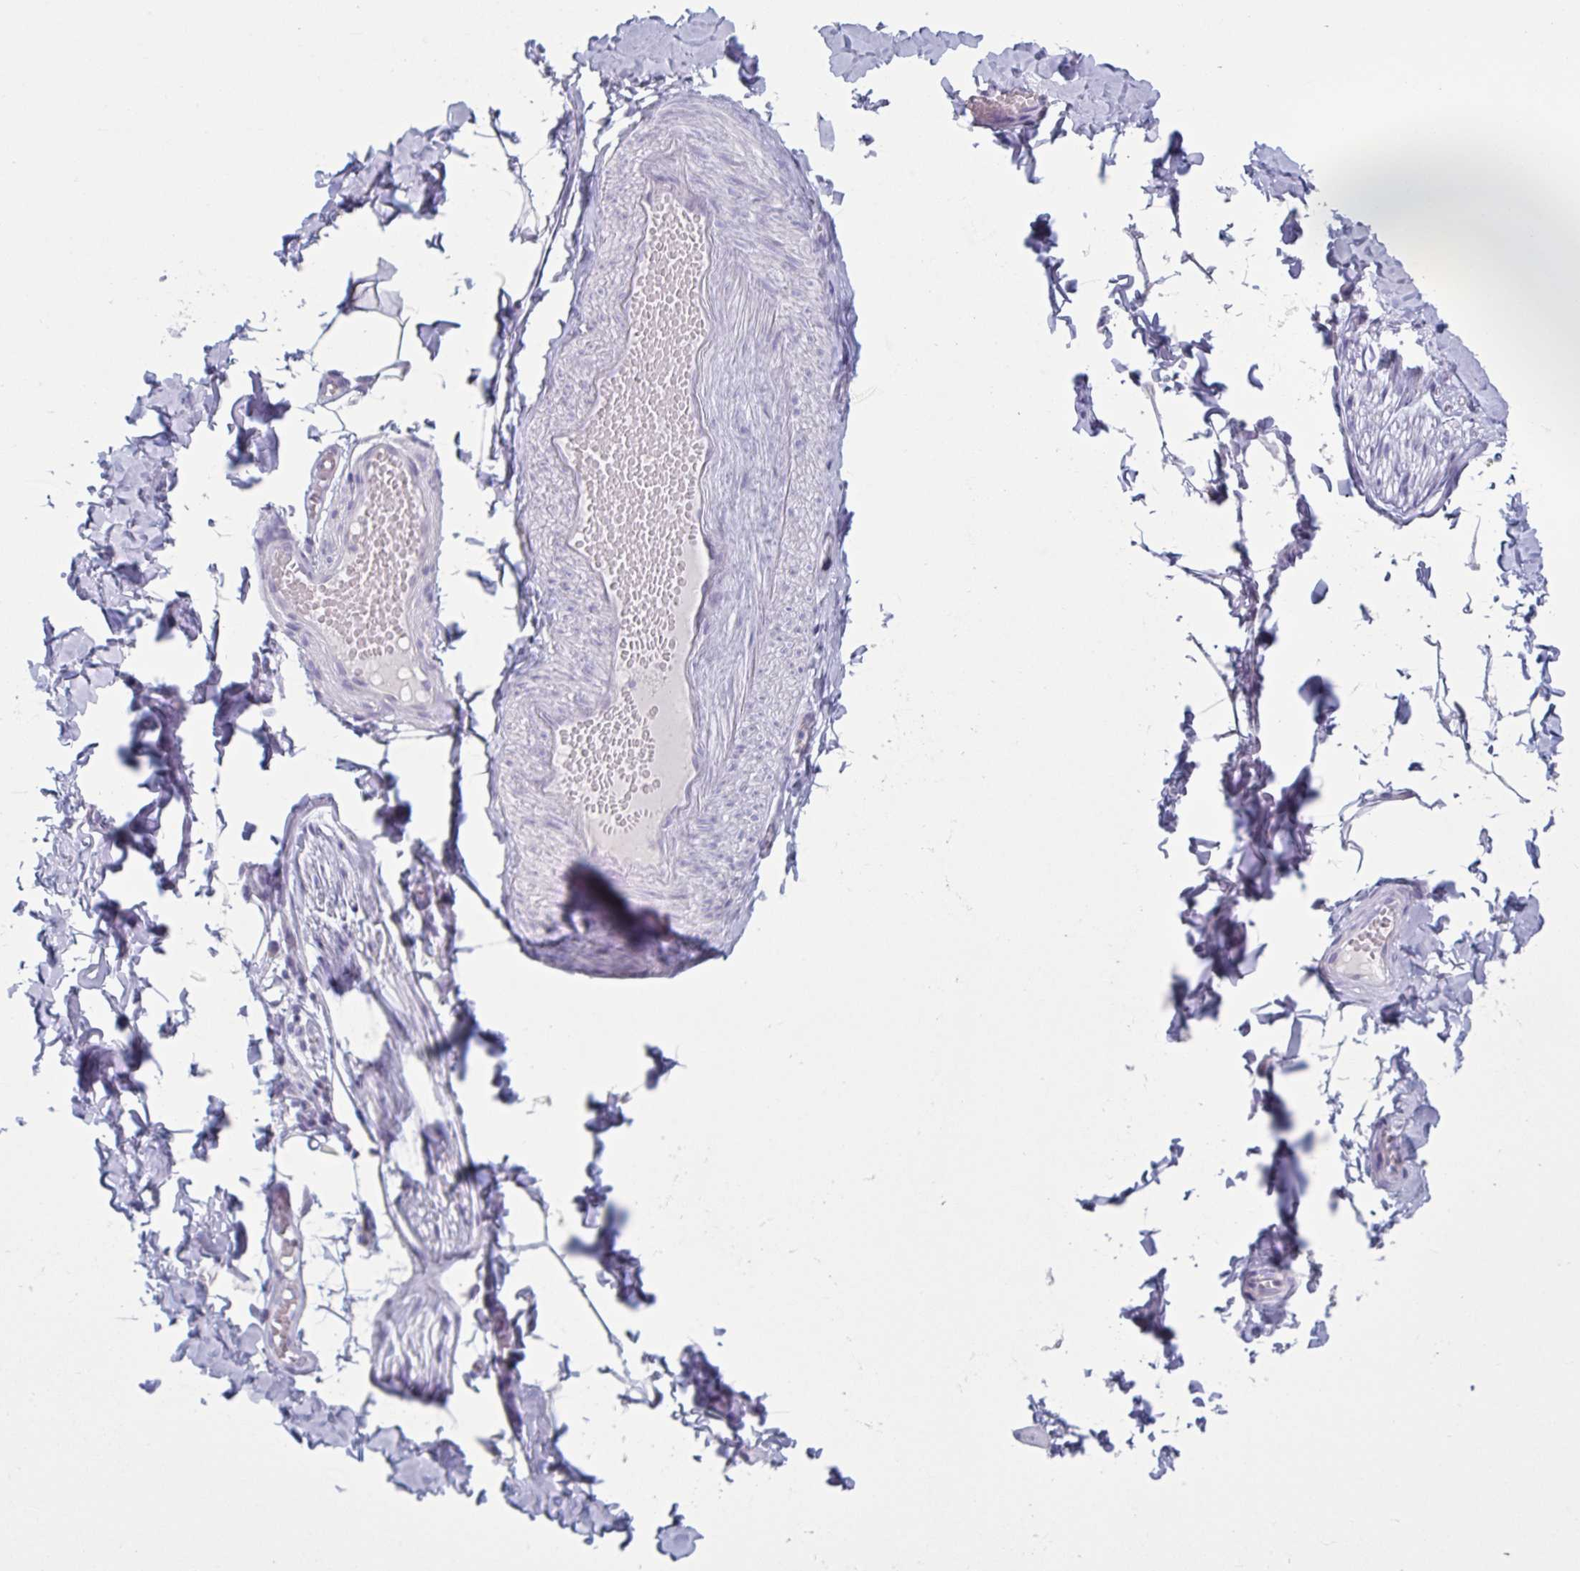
{"staining": {"intensity": "negative", "quantity": "none", "location": "none"}, "tissue": "adipose tissue", "cell_type": "Adipocytes", "image_type": "normal", "snomed": [{"axis": "morphology", "description": "Normal tissue, NOS"}, {"axis": "topography", "description": "Soft tissue"}, {"axis": "topography", "description": "Adipose tissue"}, {"axis": "topography", "description": "Vascular tissue"}, {"axis": "topography", "description": "Peripheral nerve tissue"}], "caption": "The photomicrograph reveals no significant staining in adipocytes of adipose tissue.", "gene": "HSD11B2", "patient": {"sex": "male", "age": 29}}